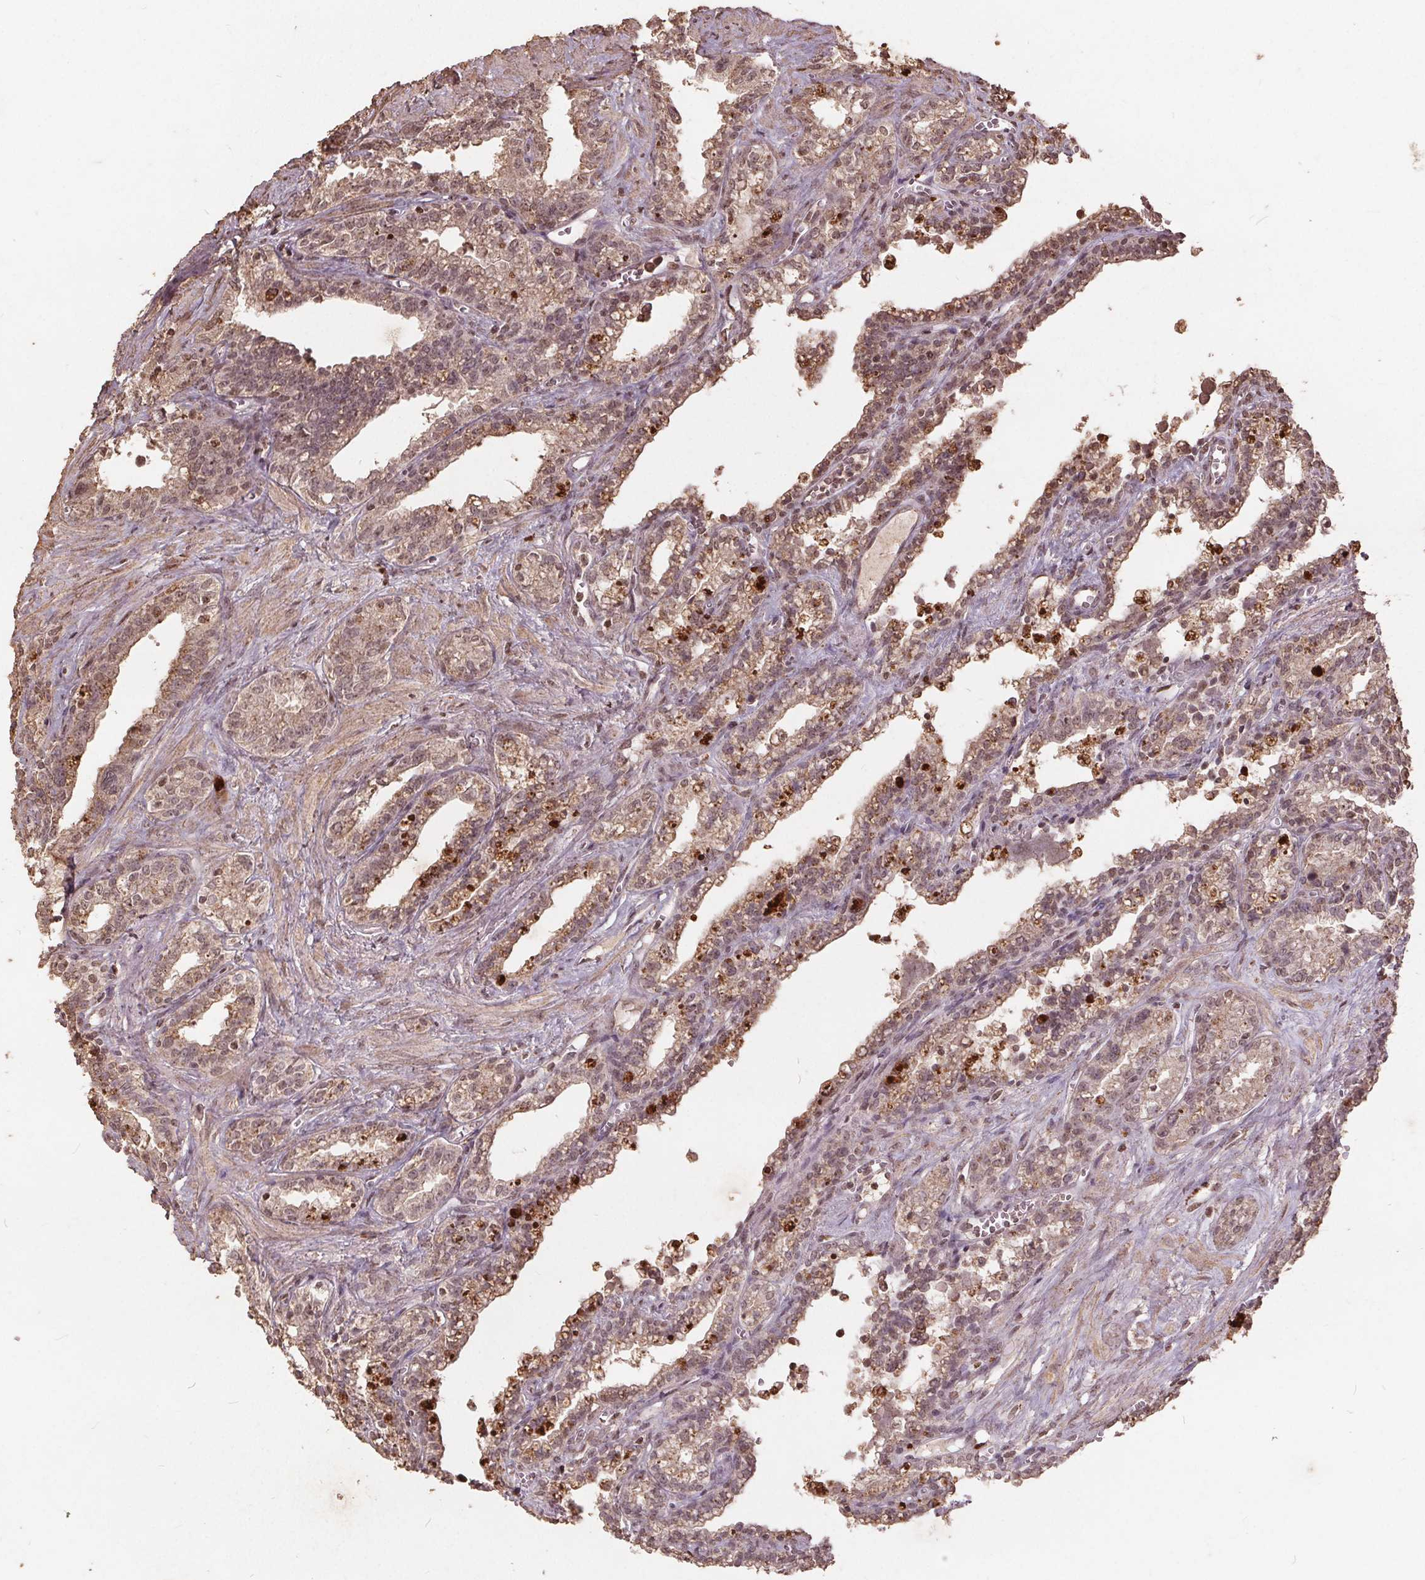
{"staining": {"intensity": "weak", "quantity": ">75%", "location": "cytoplasmic/membranous,nuclear"}, "tissue": "seminal vesicle", "cell_type": "Glandular cells", "image_type": "normal", "snomed": [{"axis": "morphology", "description": "Normal tissue, NOS"}, {"axis": "morphology", "description": "Urothelial carcinoma, NOS"}, {"axis": "topography", "description": "Urinary bladder"}, {"axis": "topography", "description": "Seminal veicle"}], "caption": "Seminal vesicle stained with DAB immunohistochemistry demonstrates low levels of weak cytoplasmic/membranous,nuclear staining in about >75% of glandular cells. Nuclei are stained in blue.", "gene": "DSG3", "patient": {"sex": "male", "age": 76}}